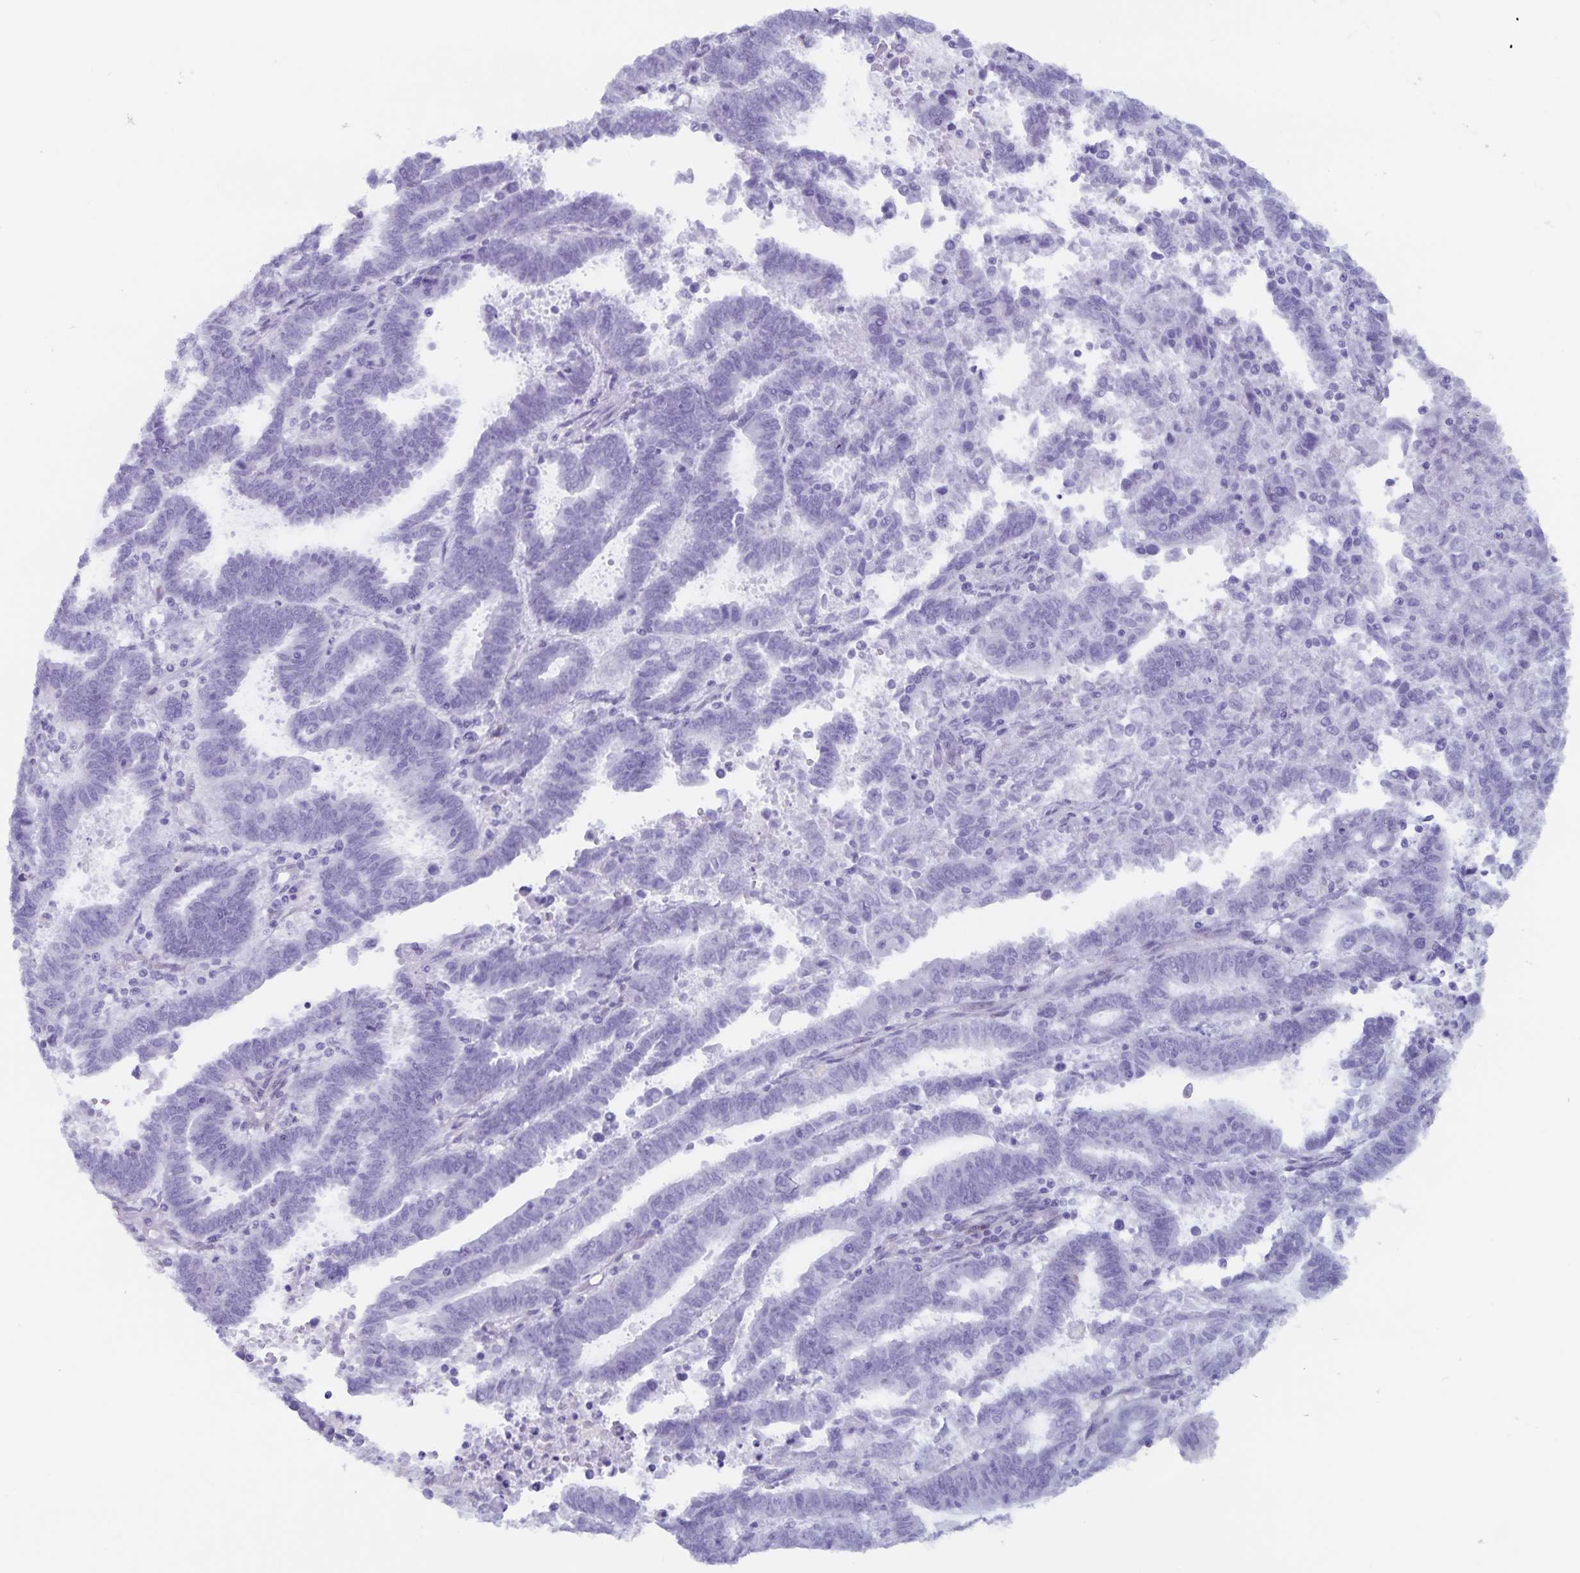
{"staining": {"intensity": "negative", "quantity": "none", "location": "none"}, "tissue": "endometrial cancer", "cell_type": "Tumor cells", "image_type": "cancer", "snomed": [{"axis": "morphology", "description": "Adenocarcinoma, NOS"}, {"axis": "topography", "description": "Uterus"}], "caption": "A photomicrograph of human adenocarcinoma (endometrial) is negative for staining in tumor cells.", "gene": "GPR137", "patient": {"sex": "female", "age": 83}}